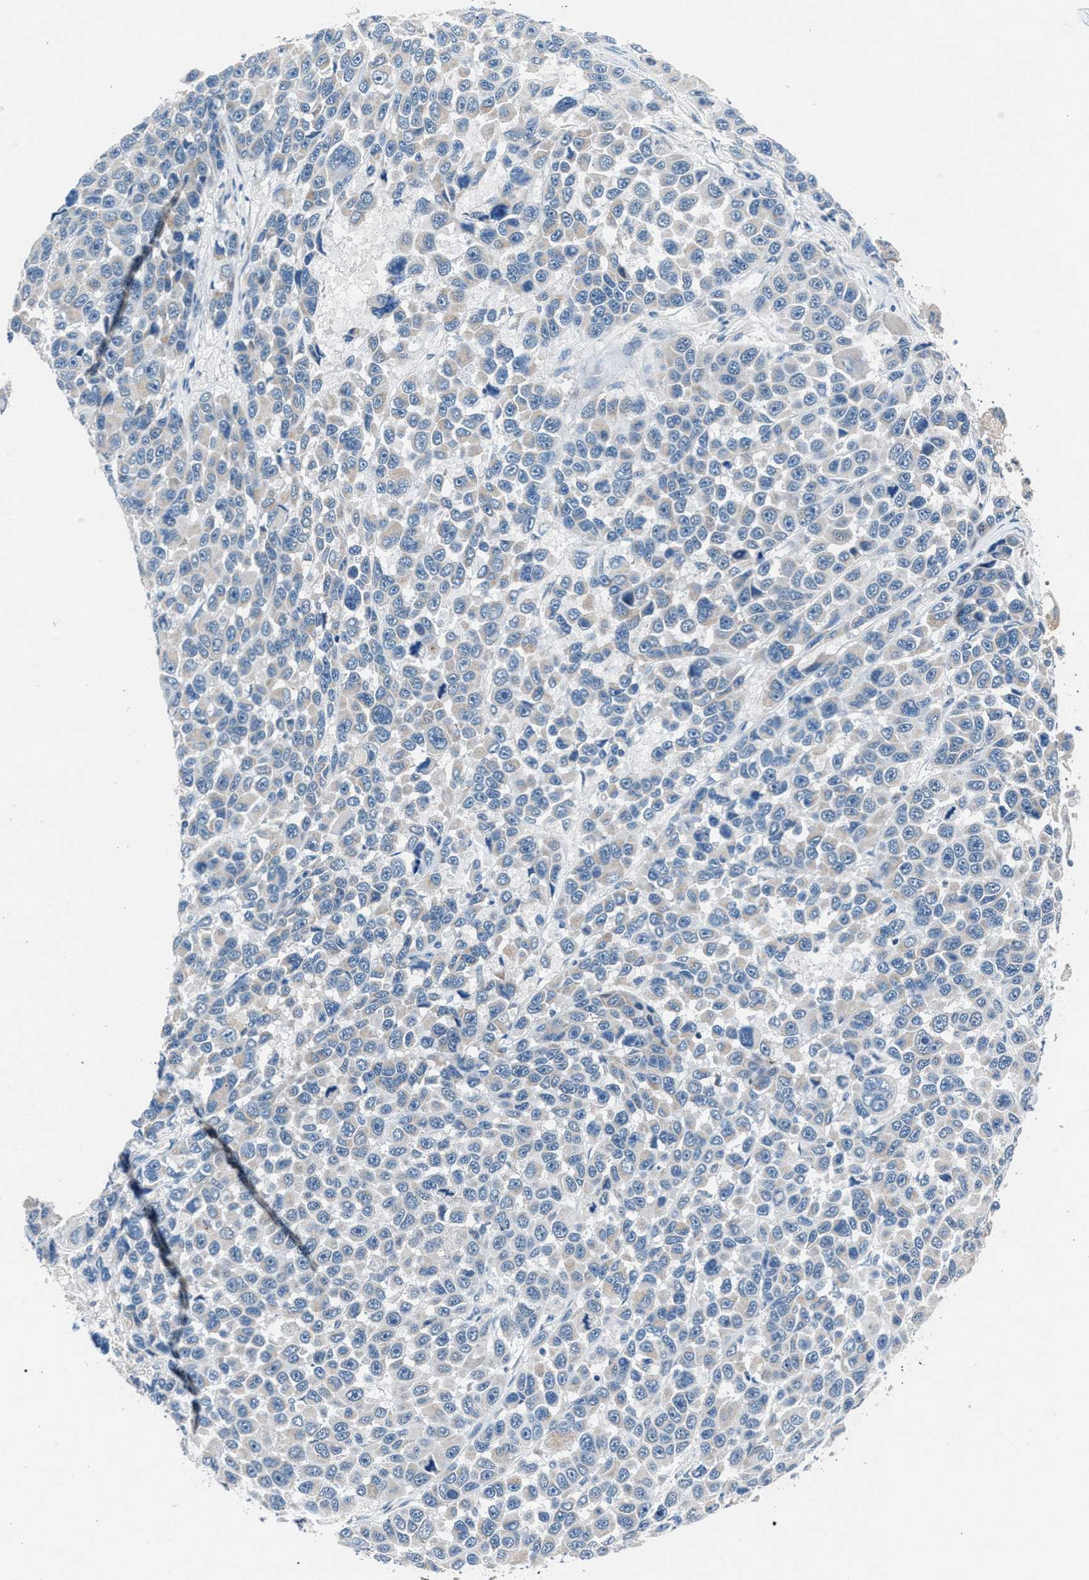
{"staining": {"intensity": "negative", "quantity": "none", "location": "none"}, "tissue": "melanoma", "cell_type": "Tumor cells", "image_type": "cancer", "snomed": [{"axis": "morphology", "description": "Malignant melanoma, NOS"}, {"axis": "topography", "description": "Skin"}], "caption": "IHC image of neoplastic tissue: human melanoma stained with DAB (3,3'-diaminobenzidine) shows no significant protein staining in tumor cells.", "gene": "DENND6B", "patient": {"sex": "male", "age": 53}}